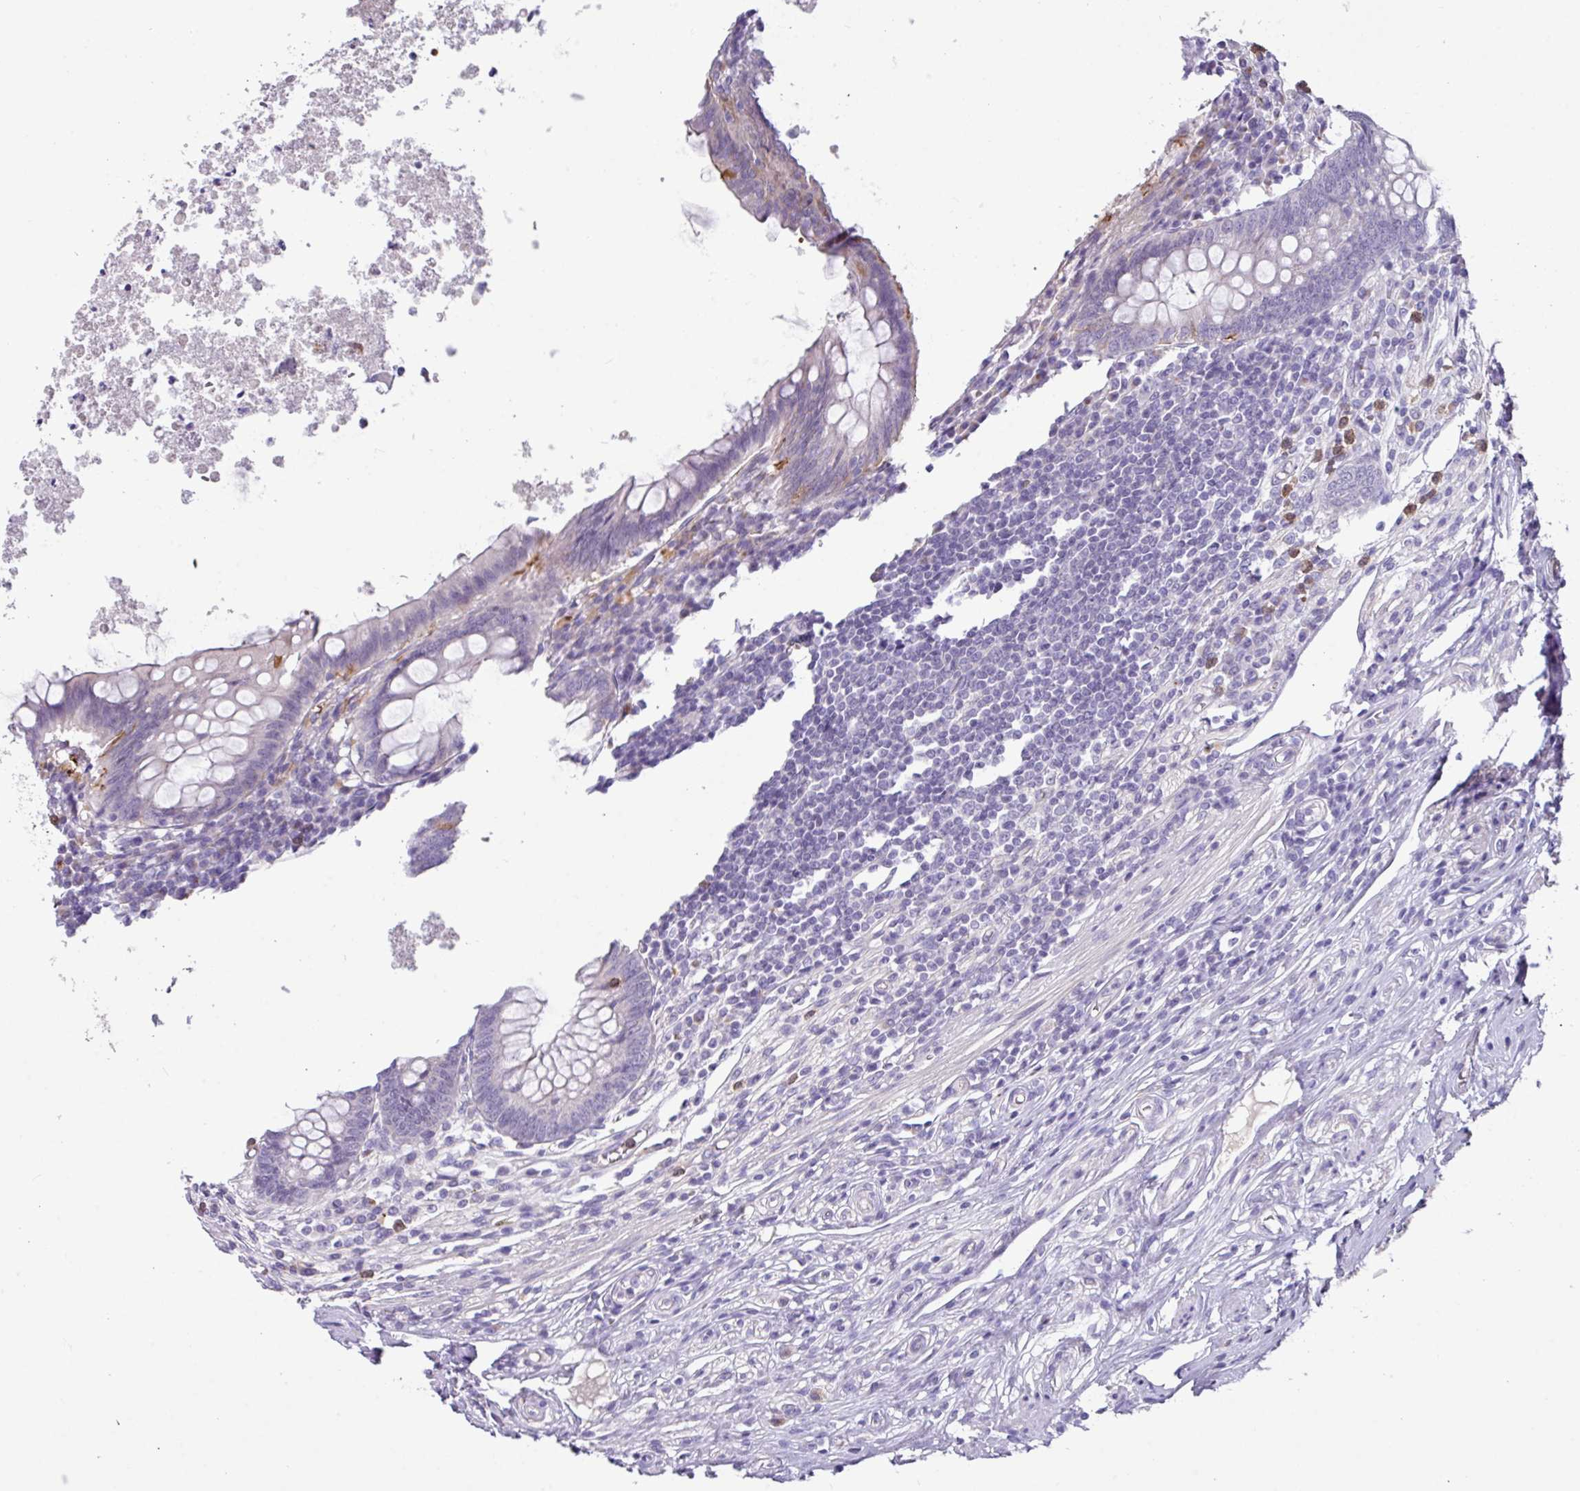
{"staining": {"intensity": "negative", "quantity": "none", "location": "none"}, "tissue": "appendix", "cell_type": "Glandular cells", "image_type": "normal", "snomed": [{"axis": "morphology", "description": "Normal tissue, NOS"}, {"axis": "topography", "description": "Appendix"}], "caption": "IHC histopathology image of unremarkable appendix stained for a protein (brown), which displays no staining in glandular cells.", "gene": "ZNF524", "patient": {"sex": "male", "age": 83}}